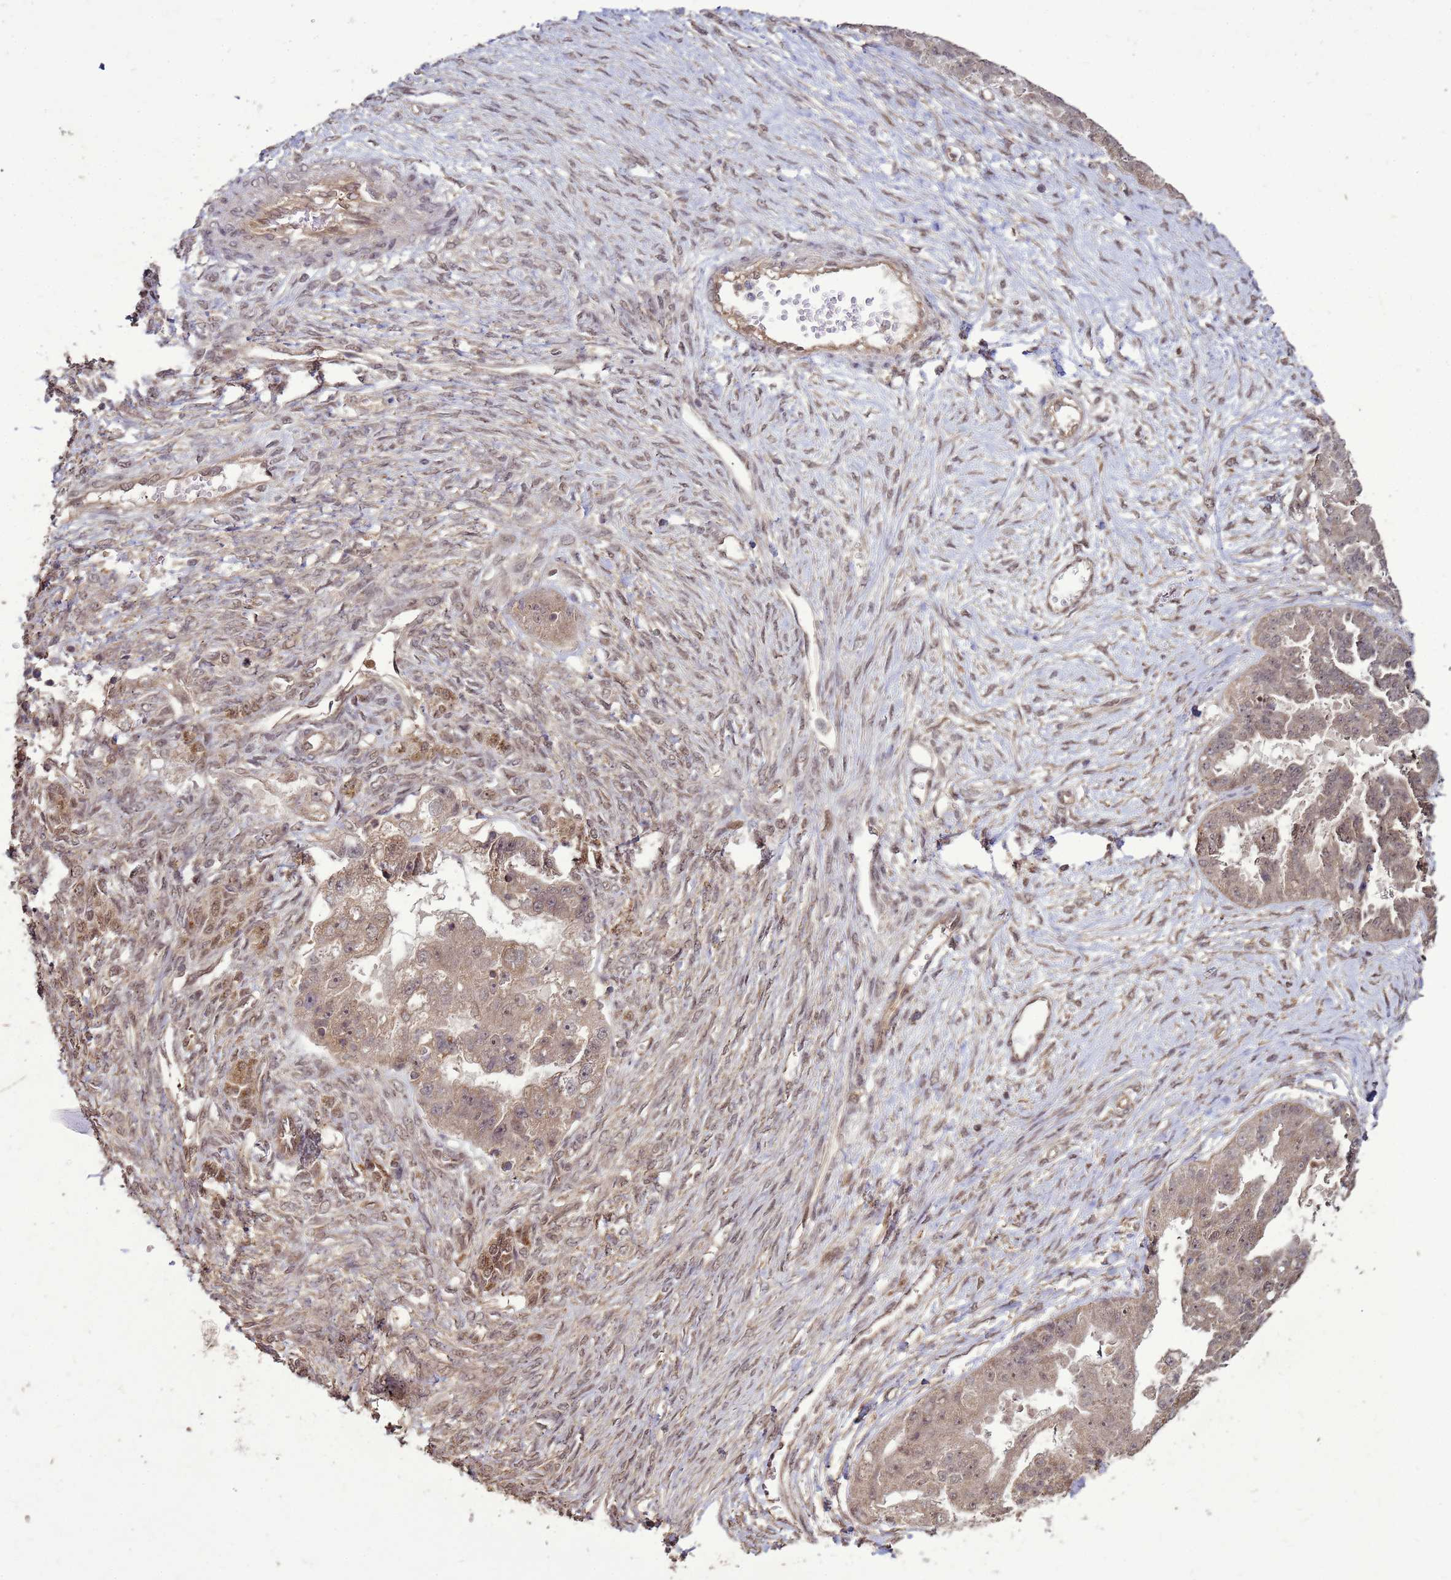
{"staining": {"intensity": "weak", "quantity": "25%-75%", "location": "cytoplasmic/membranous,nuclear"}, "tissue": "ovarian cancer", "cell_type": "Tumor cells", "image_type": "cancer", "snomed": [{"axis": "morphology", "description": "Cystadenocarcinoma, serous, NOS"}, {"axis": "topography", "description": "Ovary"}], "caption": "A brown stain shows weak cytoplasmic/membranous and nuclear positivity of a protein in human ovarian cancer tumor cells.", "gene": "CRBN", "patient": {"sex": "female", "age": 58}}